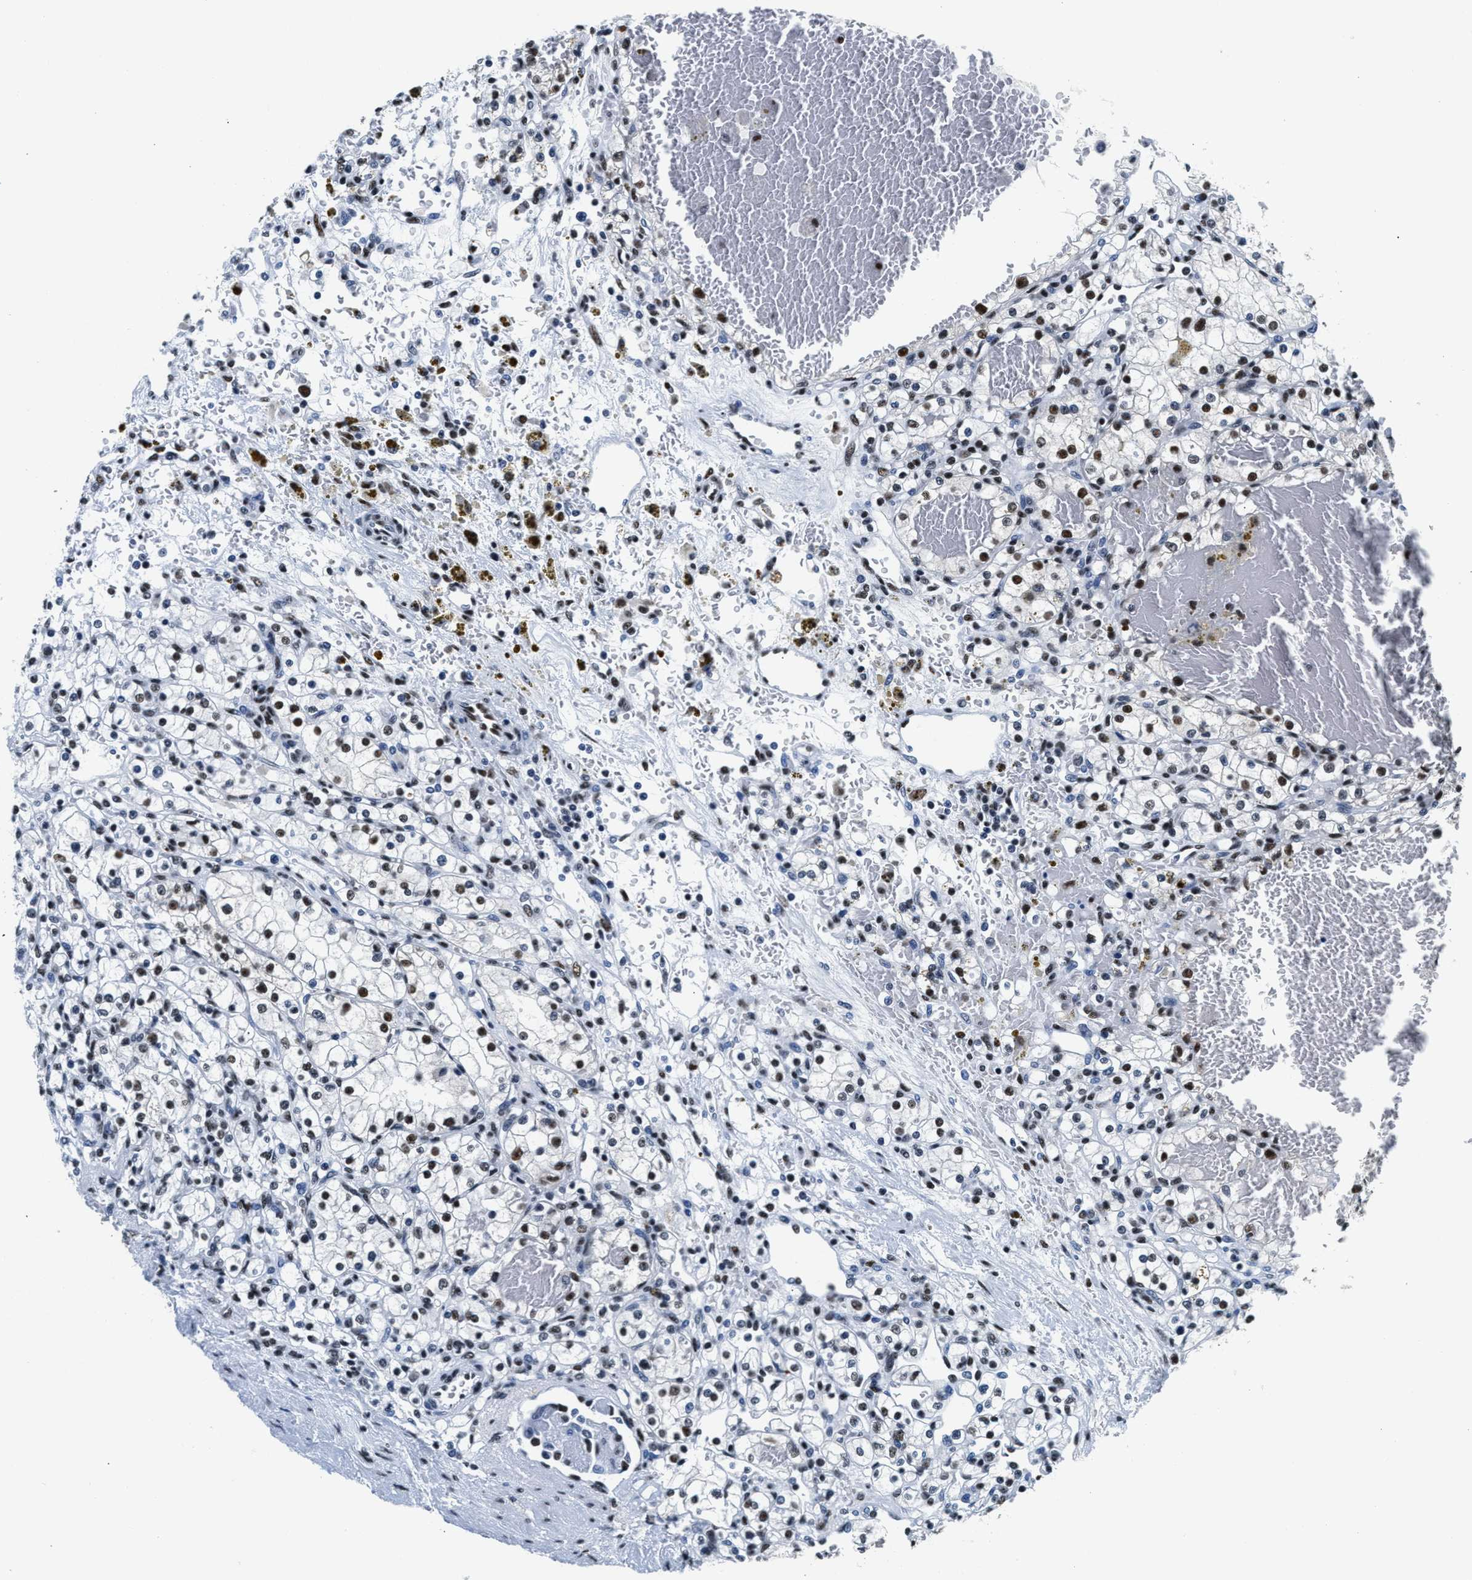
{"staining": {"intensity": "strong", "quantity": ">75%", "location": "nuclear"}, "tissue": "renal cancer", "cell_type": "Tumor cells", "image_type": "cancer", "snomed": [{"axis": "morphology", "description": "Normal tissue, NOS"}, {"axis": "morphology", "description": "Adenocarcinoma, NOS"}, {"axis": "topography", "description": "Kidney"}], "caption": "Immunohistochemistry image of neoplastic tissue: human adenocarcinoma (renal) stained using immunohistochemistry reveals high levels of strong protein expression localized specifically in the nuclear of tumor cells, appearing as a nuclear brown color.", "gene": "RAD50", "patient": {"sex": "female", "age": 55}}